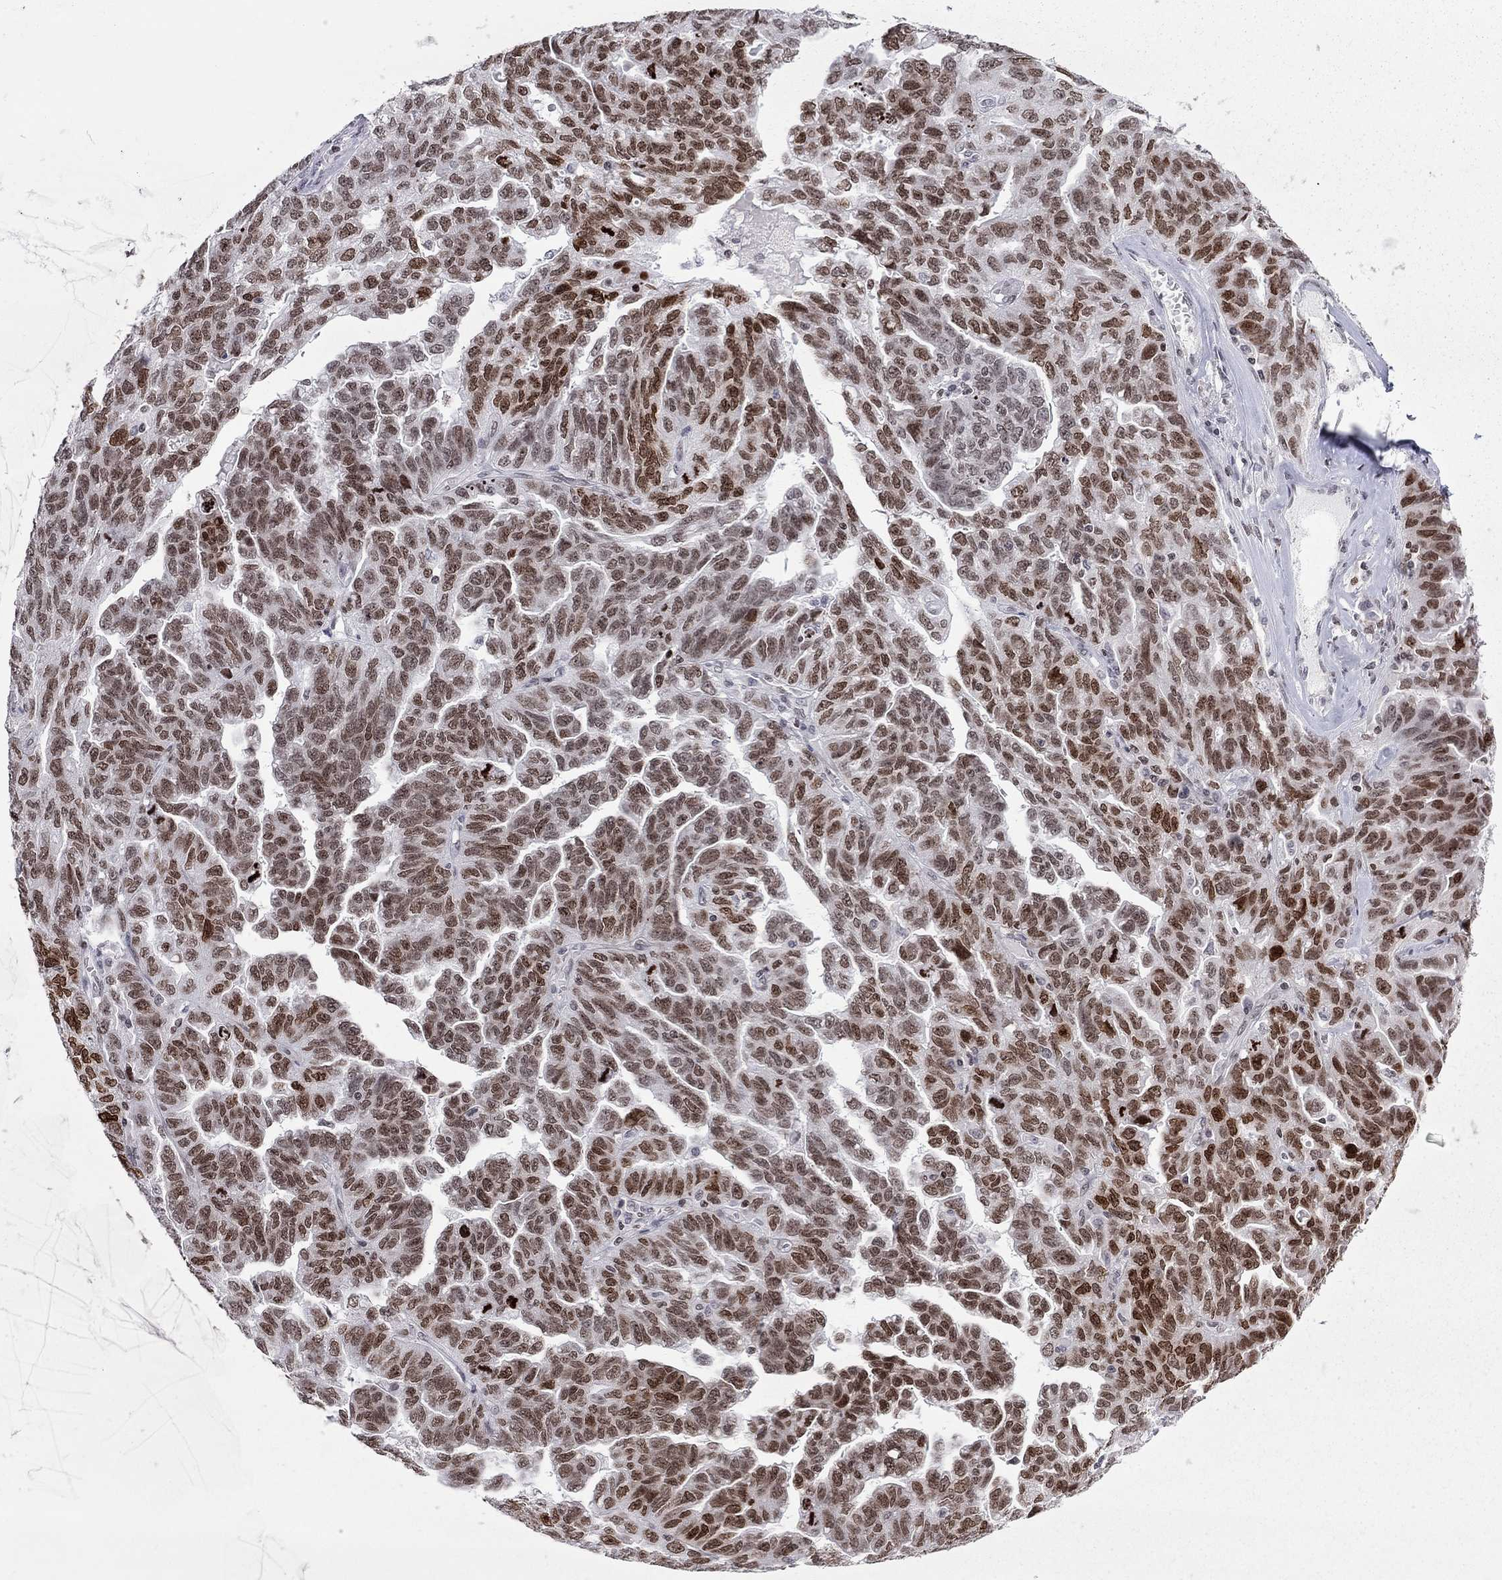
{"staining": {"intensity": "strong", "quantity": "25%-75%", "location": "nuclear"}, "tissue": "ovarian cancer", "cell_type": "Tumor cells", "image_type": "cancer", "snomed": [{"axis": "morphology", "description": "Cystadenocarcinoma, serous, NOS"}, {"axis": "topography", "description": "Ovary"}], "caption": "DAB immunohistochemical staining of human serous cystadenocarcinoma (ovarian) demonstrates strong nuclear protein positivity in approximately 25%-75% of tumor cells.", "gene": "H2AX", "patient": {"sex": "female", "age": 71}}